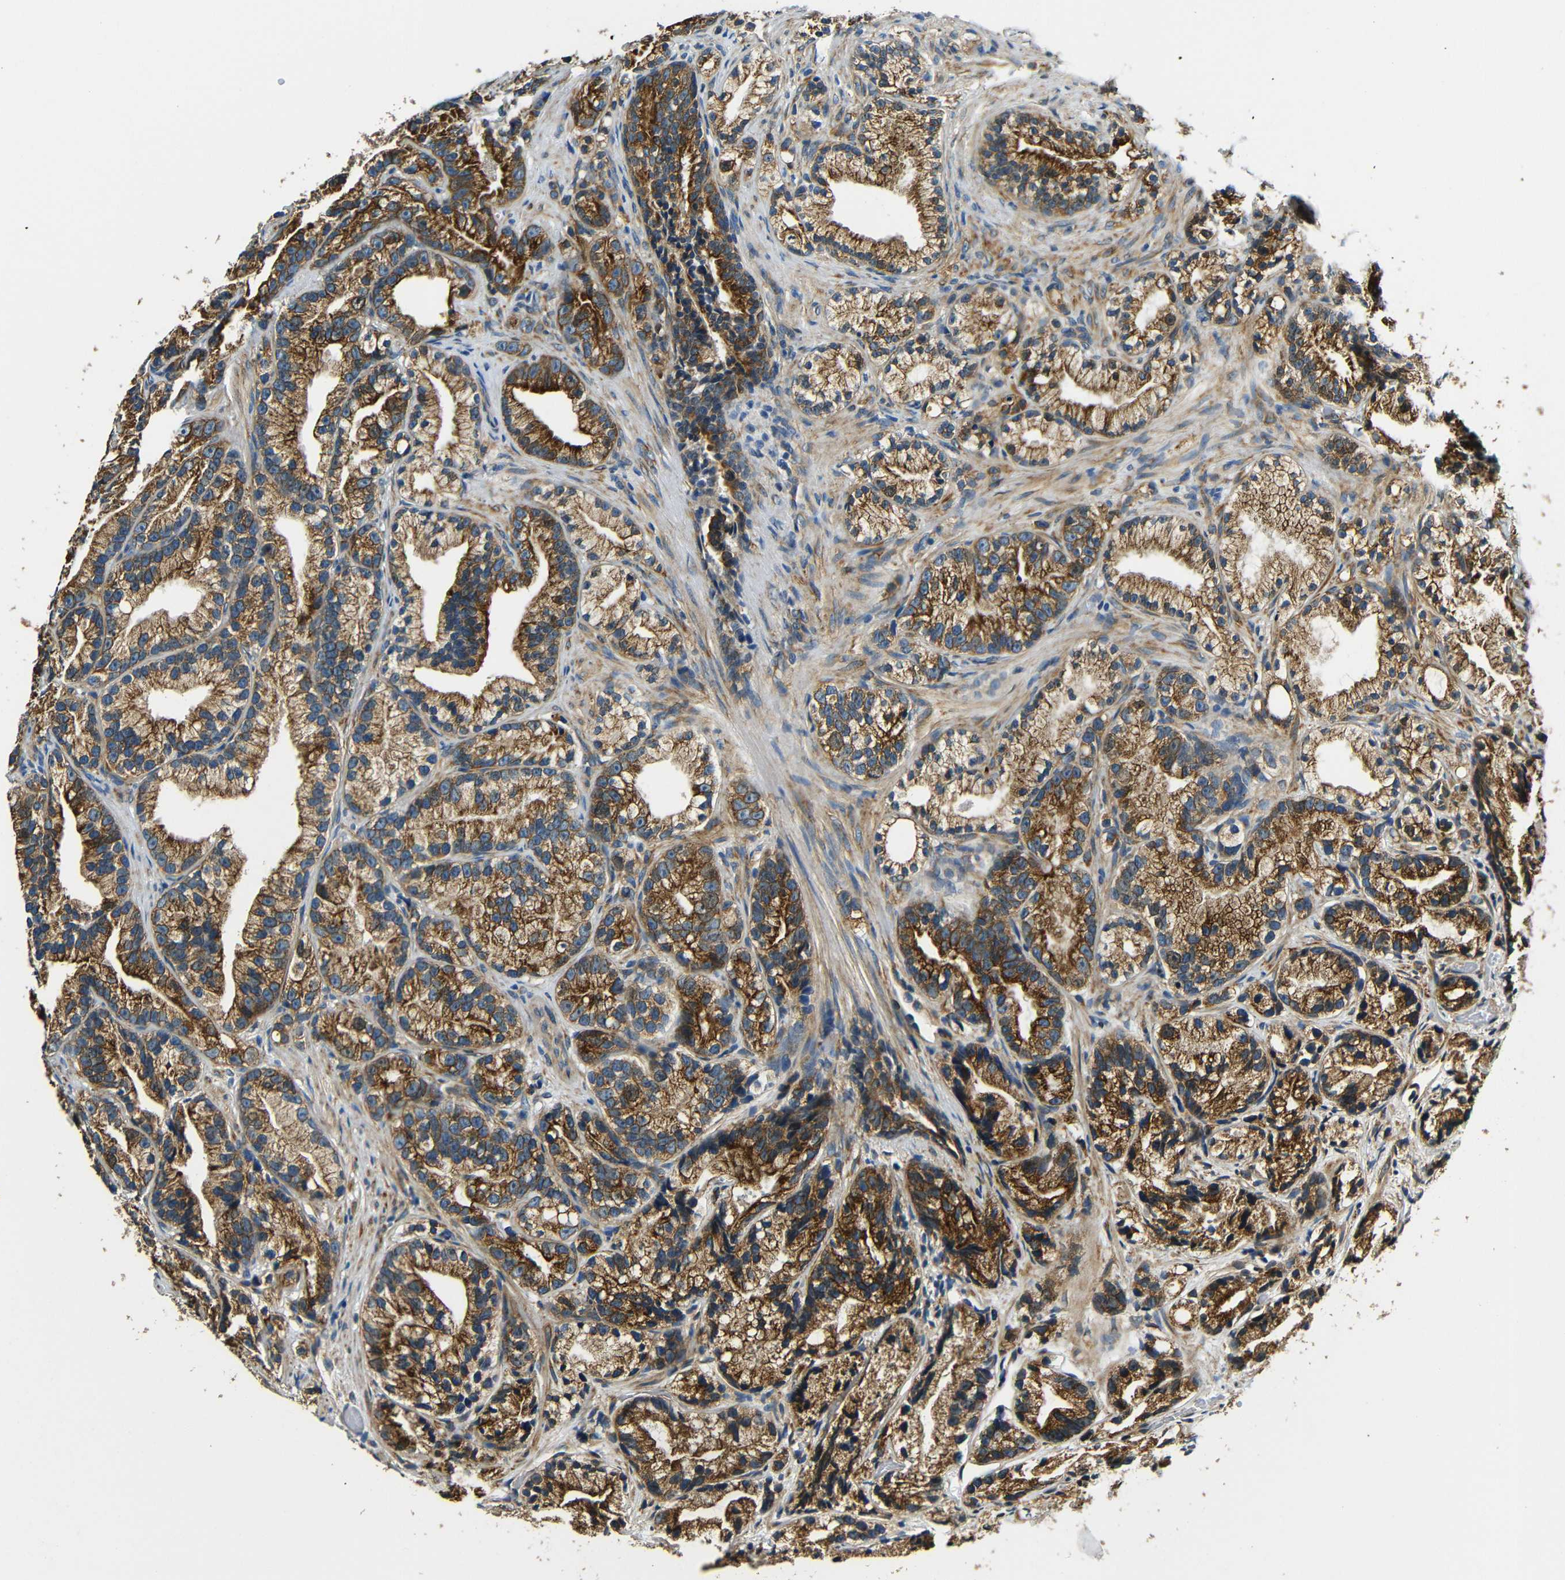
{"staining": {"intensity": "strong", "quantity": ">75%", "location": "cytoplasmic/membranous"}, "tissue": "prostate cancer", "cell_type": "Tumor cells", "image_type": "cancer", "snomed": [{"axis": "morphology", "description": "Adenocarcinoma, Low grade"}, {"axis": "topography", "description": "Prostate"}], "caption": "Human low-grade adenocarcinoma (prostate) stained with a brown dye shows strong cytoplasmic/membranous positive positivity in approximately >75% of tumor cells.", "gene": "VAPB", "patient": {"sex": "male", "age": 89}}